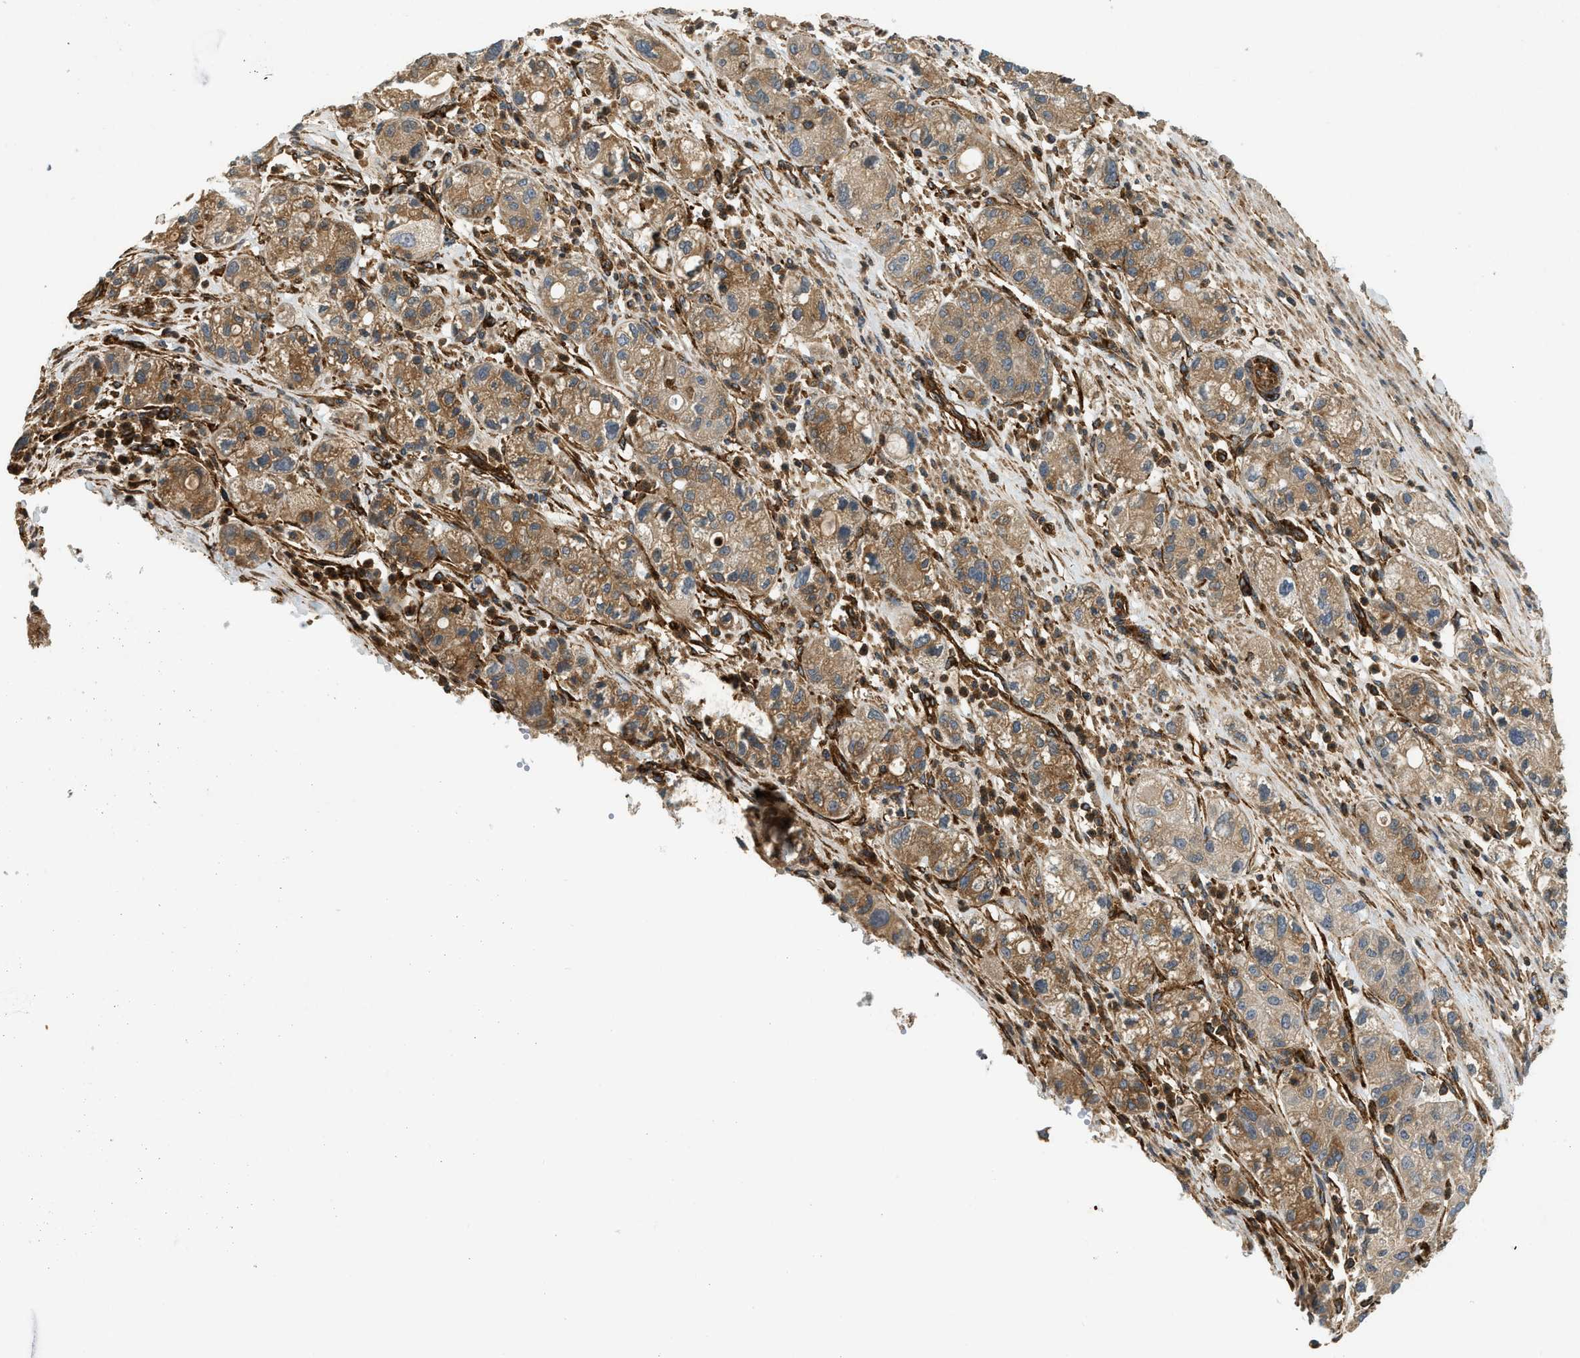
{"staining": {"intensity": "moderate", "quantity": ">75%", "location": "cytoplasmic/membranous"}, "tissue": "pancreatic cancer", "cell_type": "Tumor cells", "image_type": "cancer", "snomed": [{"axis": "morphology", "description": "Adenocarcinoma, NOS"}, {"axis": "topography", "description": "Pancreas"}], "caption": "Protein expression analysis of pancreatic cancer (adenocarcinoma) shows moderate cytoplasmic/membranous staining in about >75% of tumor cells. Using DAB (3,3'-diaminobenzidine) (brown) and hematoxylin (blue) stains, captured at high magnification using brightfield microscopy.", "gene": "HIP1", "patient": {"sex": "female", "age": 78}}